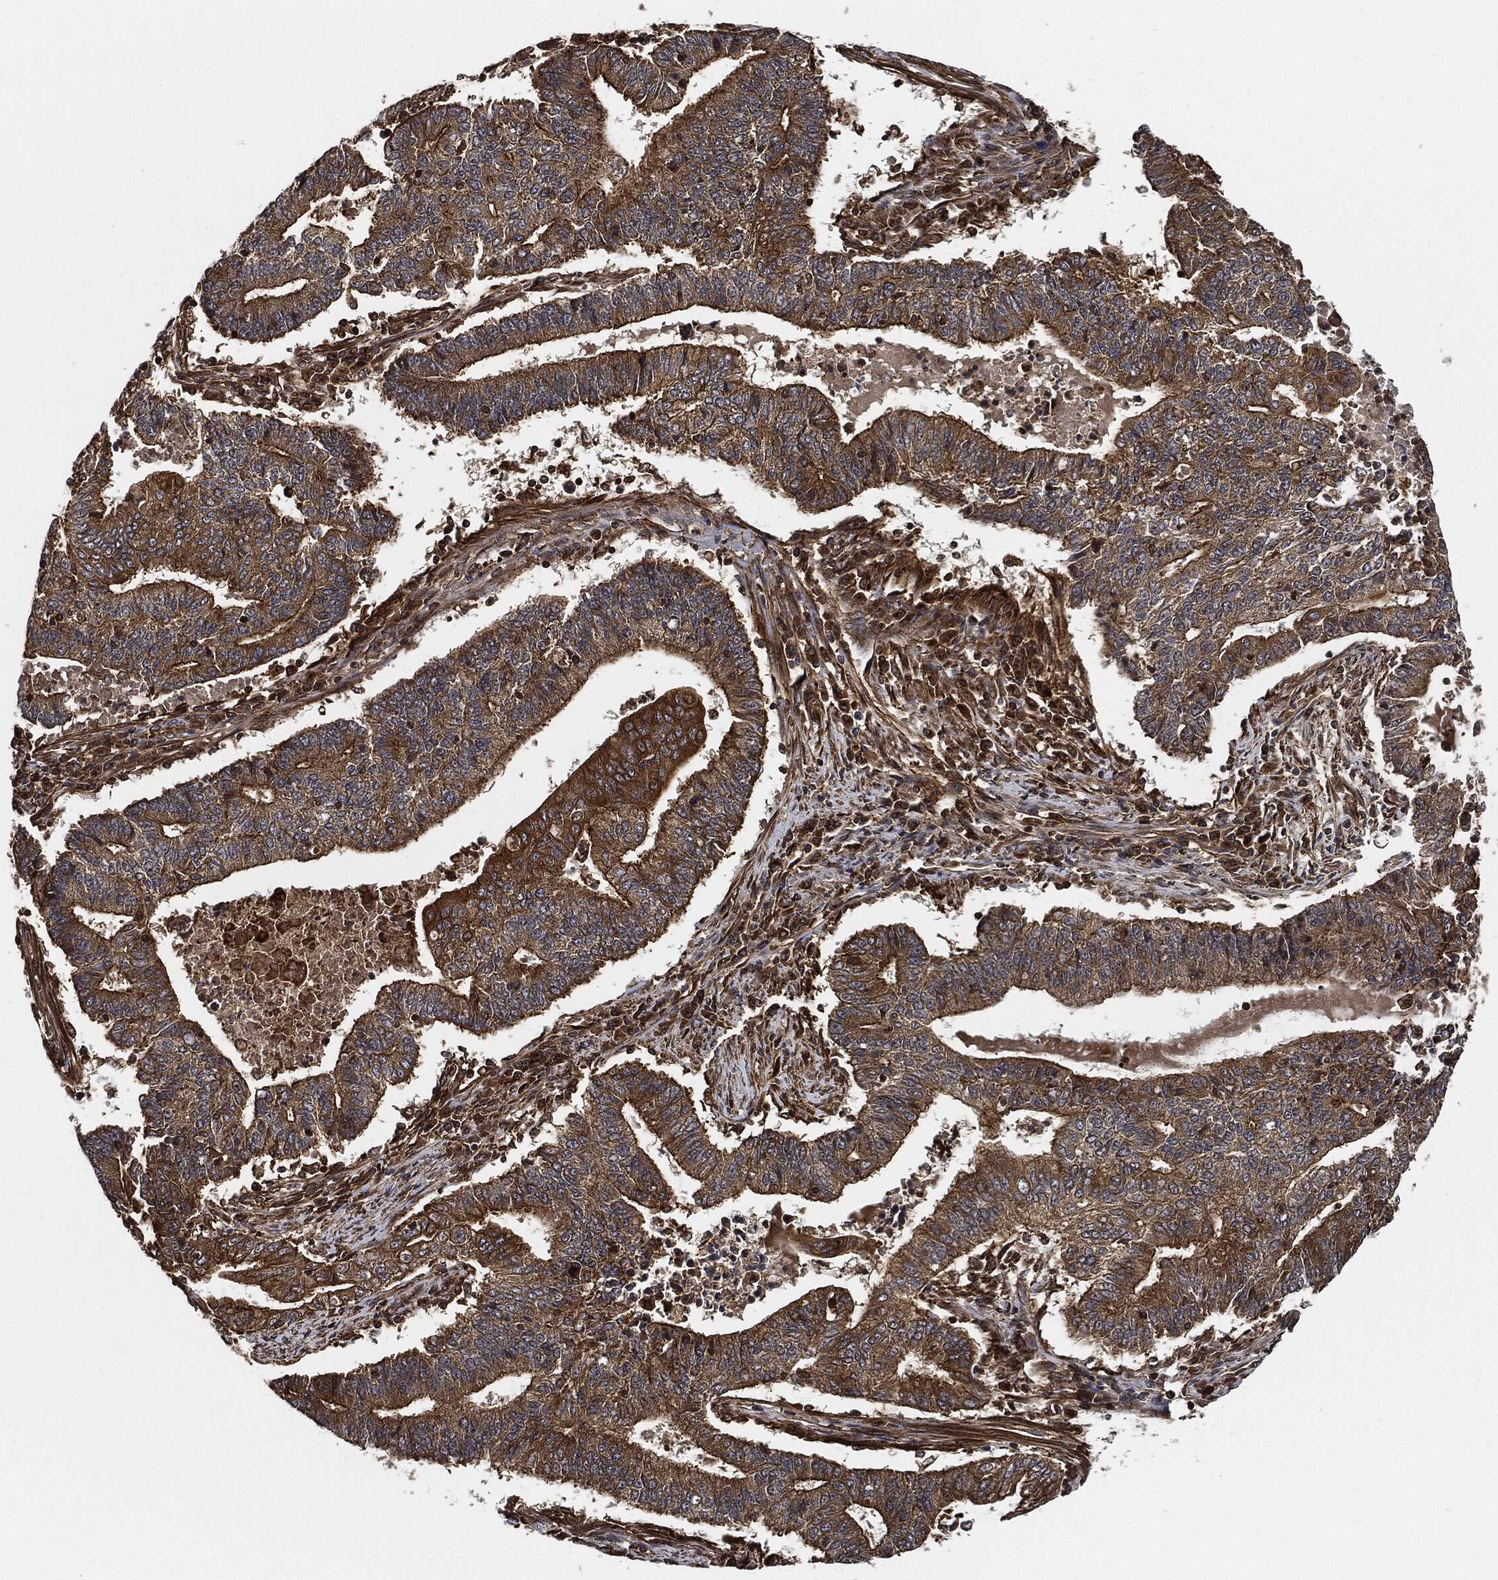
{"staining": {"intensity": "moderate", "quantity": ">75%", "location": "cytoplasmic/membranous"}, "tissue": "endometrial cancer", "cell_type": "Tumor cells", "image_type": "cancer", "snomed": [{"axis": "morphology", "description": "Adenocarcinoma, NOS"}, {"axis": "topography", "description": "Uterus"}, {"axis": "topography", "description": "Endometrium"}], "caption": "Endometrial cancer (adenocarcinoma) stained with DAB (3,3'-diaminobenzidine) immunohistochemistry demonstrates medium levels of moderate cytoplasmic/membranous positivity in about >75% of tumor cells.", "gene": "CEP290", "patient": {"sex": "female", "age": 54}}